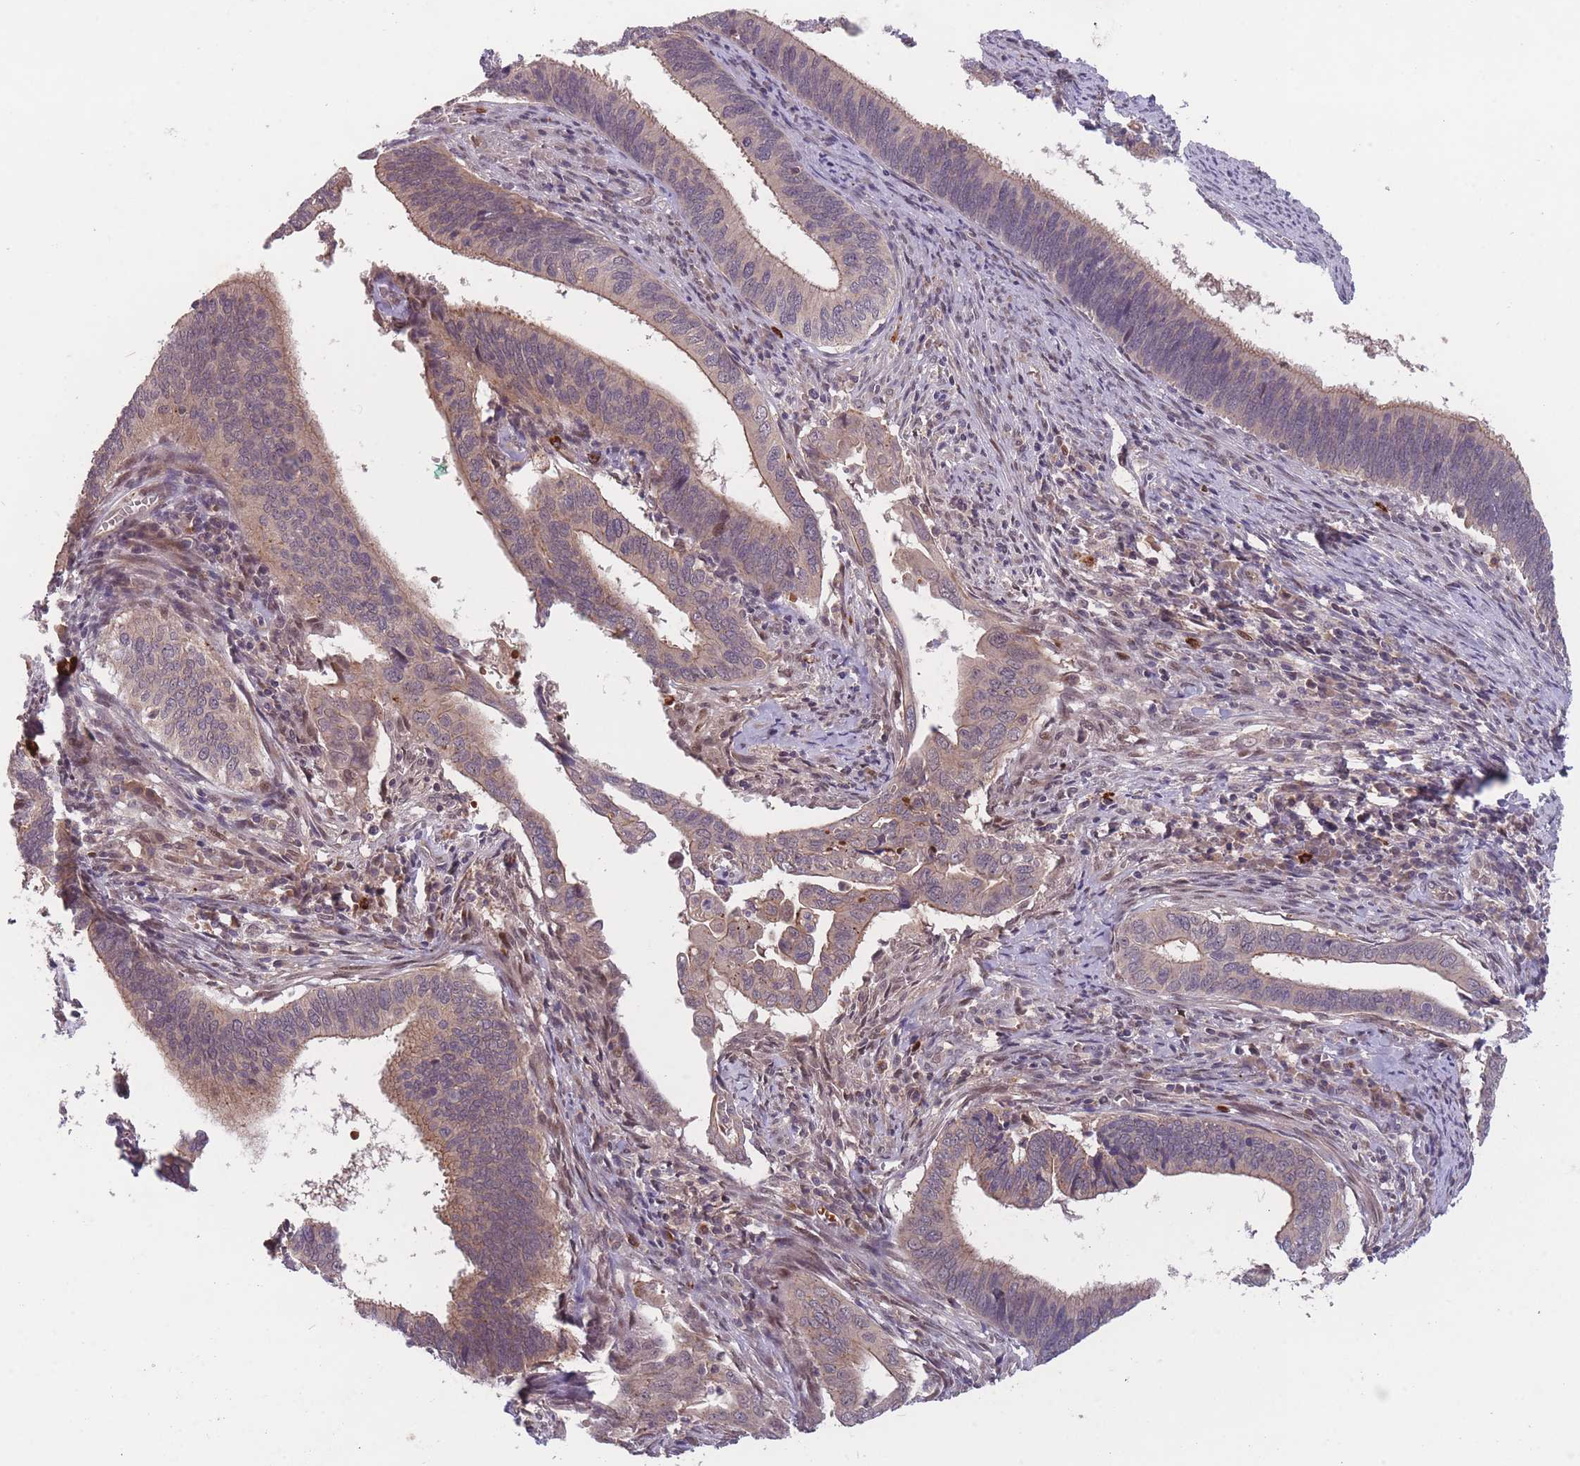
{"staining": {"intensity": "moderate", "quantity": "25%-75%", "location": "cytoplasmic/membranous"}, "tissue": "cervical cancer", "cell_type": "Tumor cells", "image_type": "cancer", "snomed": [{"axis": "morphology", "description": "Adenocarcinoma, NOS"}, {"axis": "topography", "description": "Cervix"}], "caption": "Immunohistochemistry (IHC) histopathology image of neoplastic tissue: human cervical adenocarcinoma stained using immunohistochemistry (IHC) demonstrates medium levels of moderate protein expression localized specifically in the cytoplasmic/membranous of tumor cells, appearing as a cytoplasmic/membranous brown color.", "gene": "SECTM1", "patient": {"sex": "female", "age": 42}}